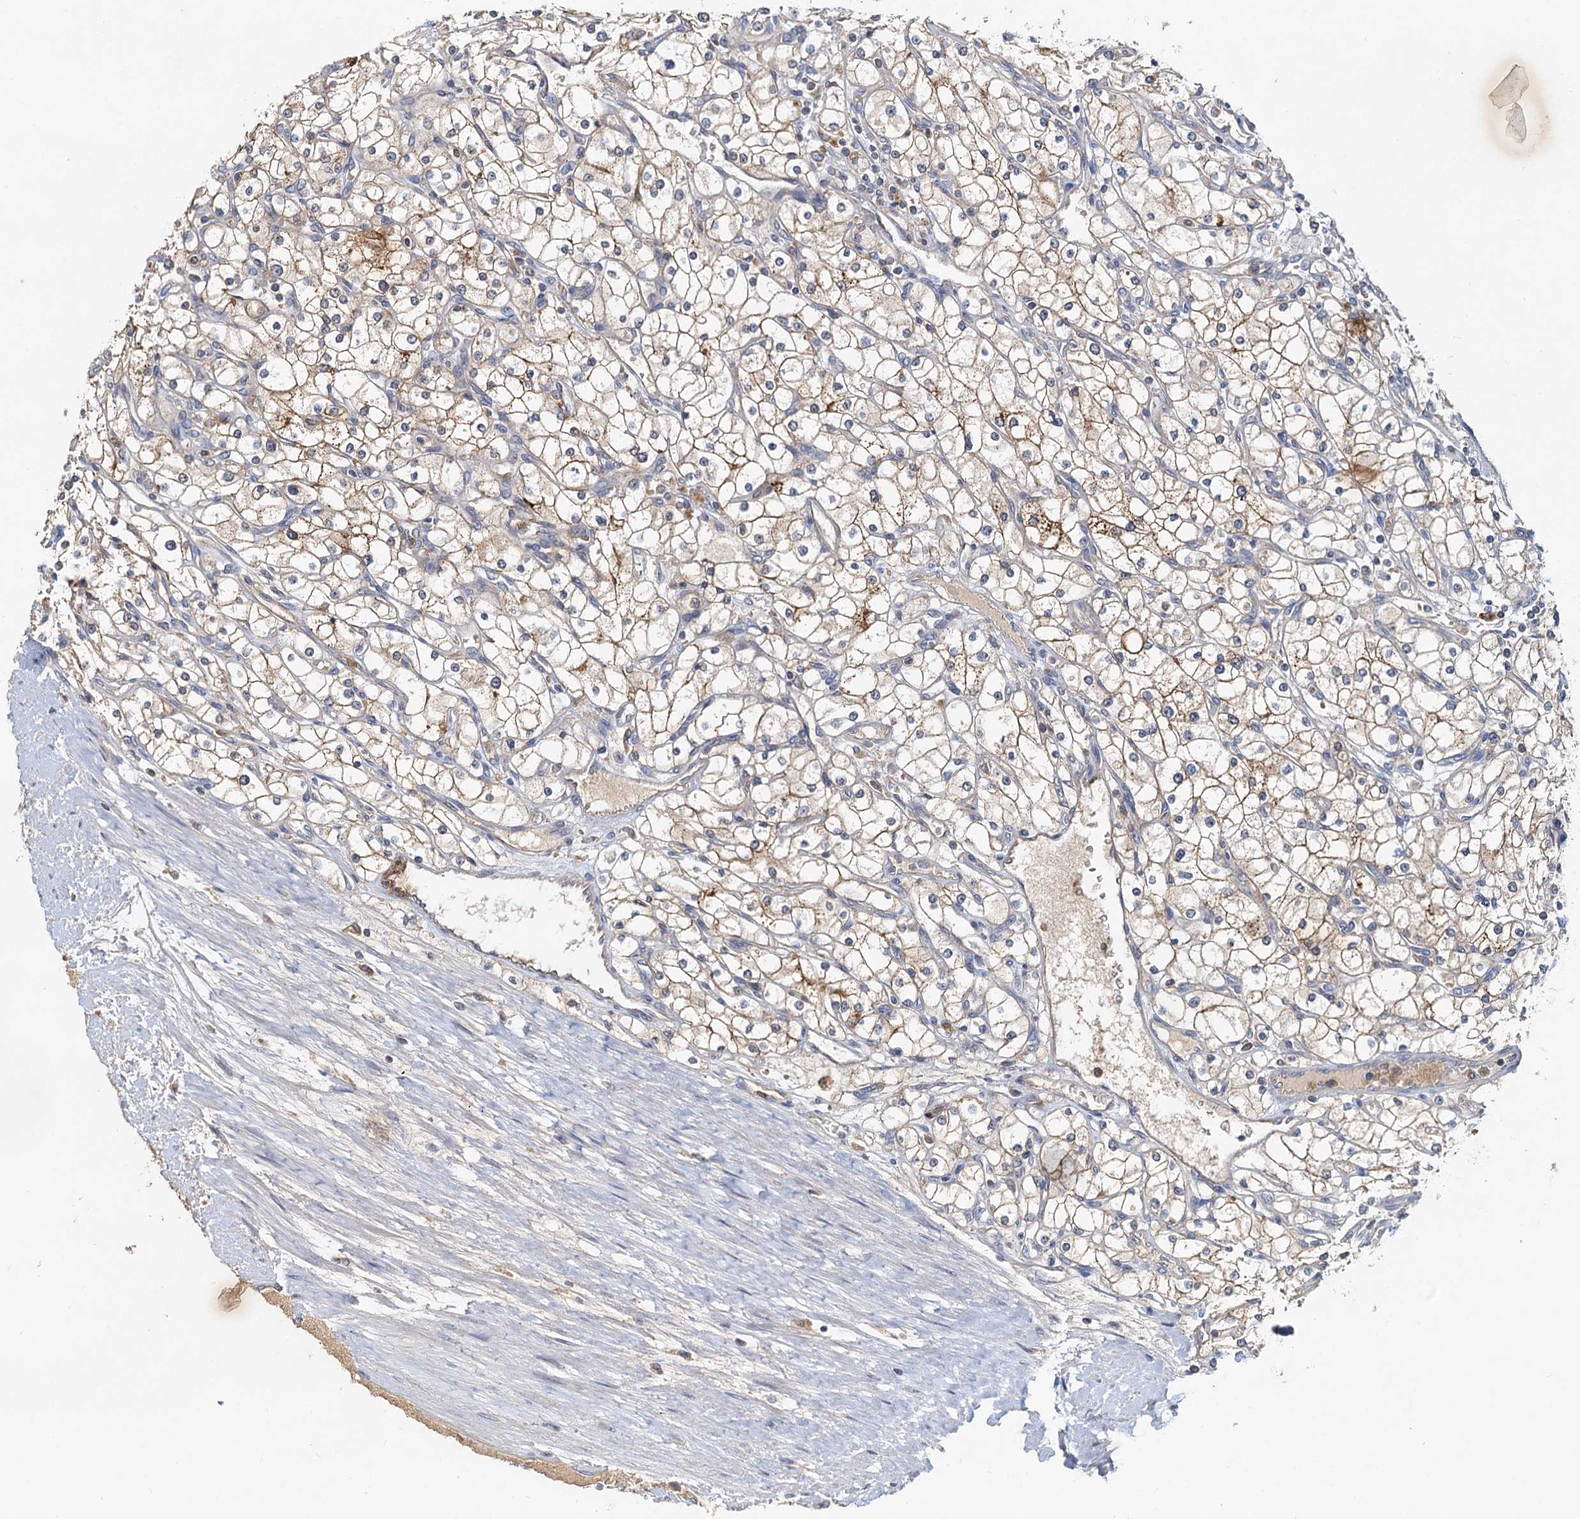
{"staining": {"intensity": "weak", "quantity": ">75%", "location": "cytoplasmic/membranous"}, "tissue": "renal cancer", "cell_type": "Tumor cells", "image_type": "cancer", "snomed": [{"axis": "morphology", "description": "Adenocarcinoma, NOS"}, {"axis": "topography", "description": "Kidney"}], "caption": "Protein staining of renal cancer tissue reveals weak cytoplasmic/membranous staining in about >75% of tumor cells.", "gene": "TOLLIP", "patient": {"sex": "male", "age": 80}}